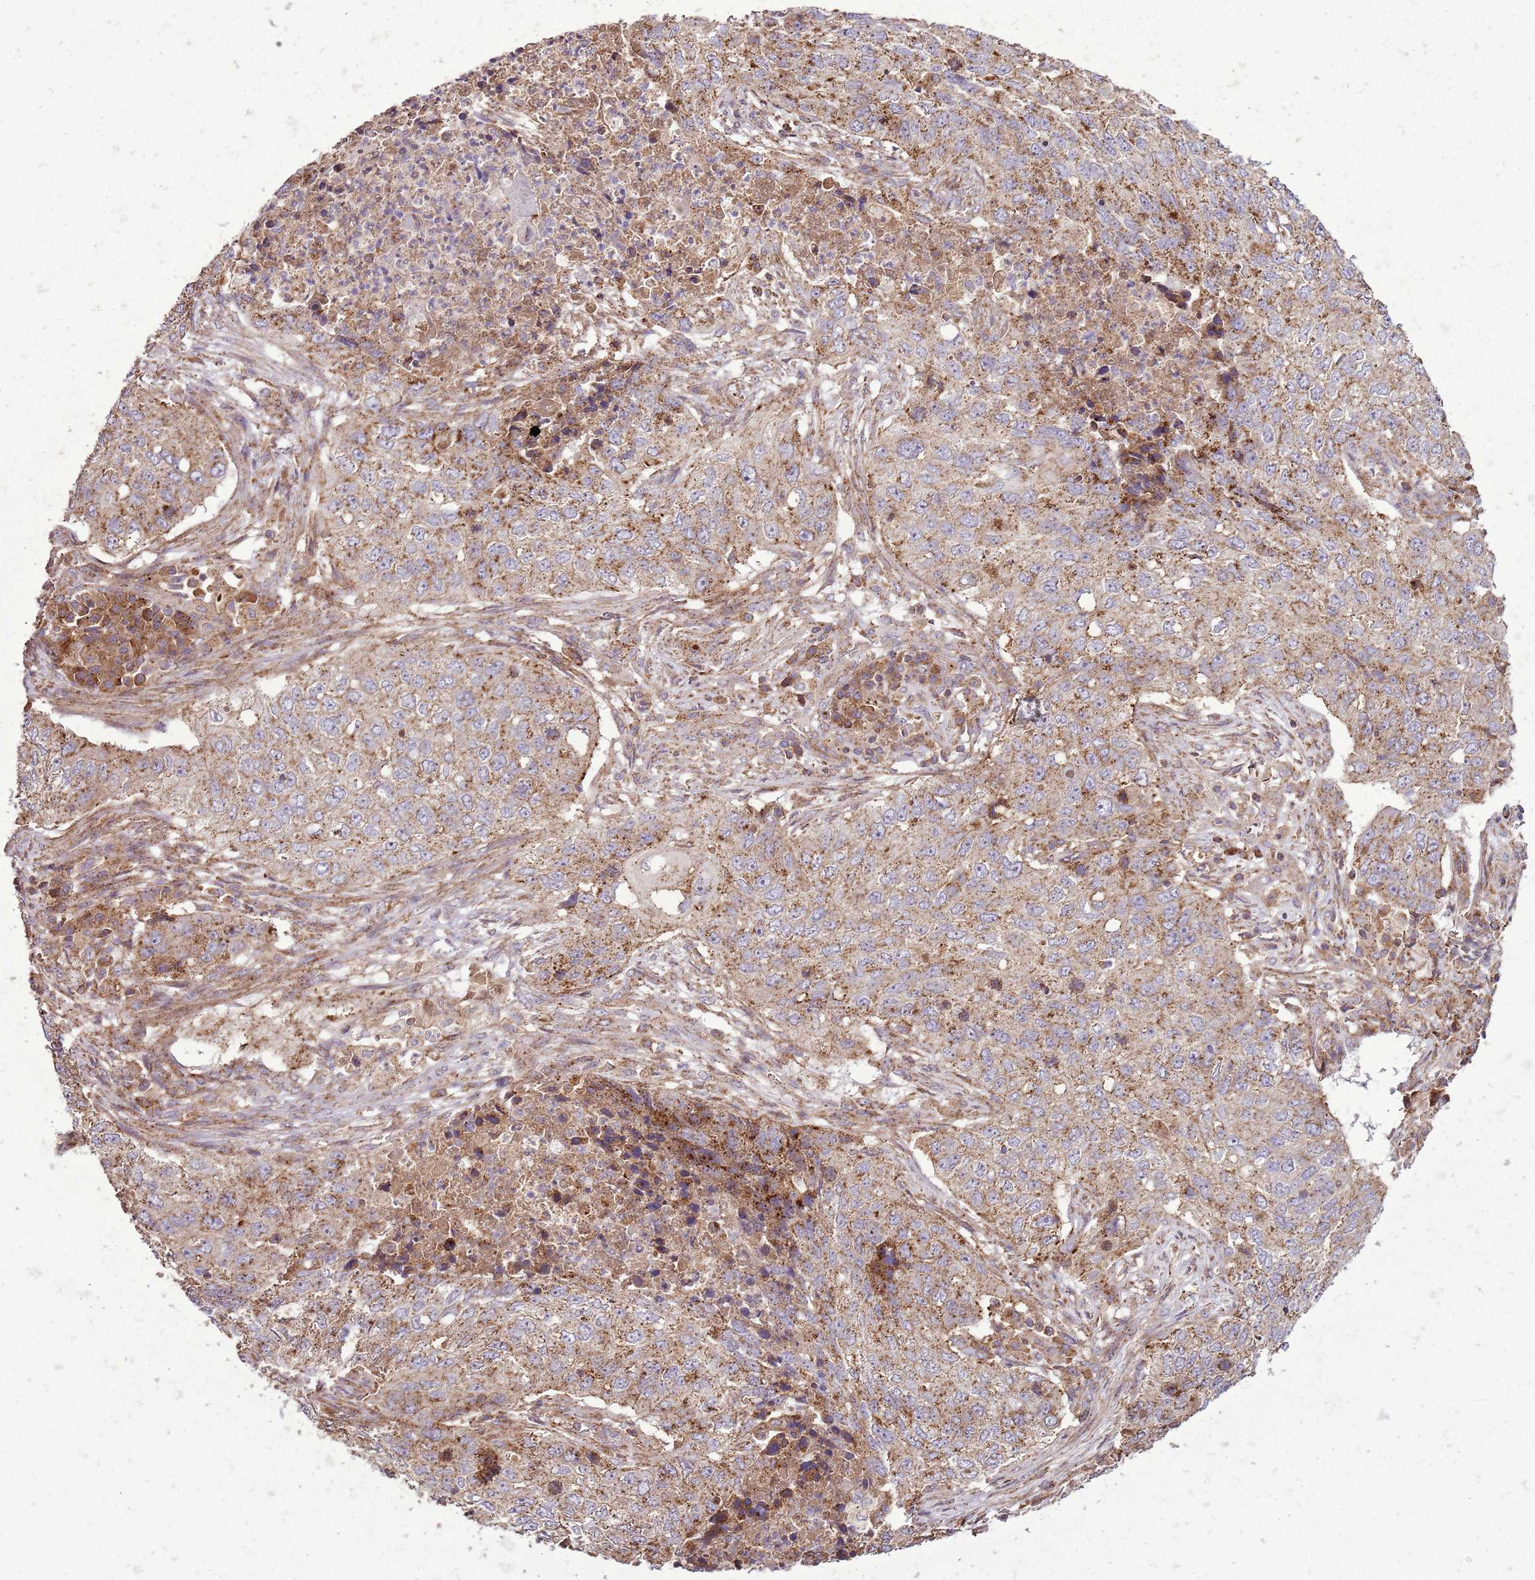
{"staining": {"intensity": "moderate", "quantity": ">75%", "location": "cytoplasmic/membranous"}, "tissue": "lung cancer", "cell_type": "Tumor cells", "image_type": "cancer", "snomed": [{"axis": "morphology", "description": "Squamous cell carcinoma, NOS"}, {"axis": "topography", "description": "Lung"}], "caption": "Protein expression analysis of squamous cell carcinoma (lung) reveals moderate cytoplasmic/membranous positivity in about >75% of tumor cells. (IHC, brightfield microscopy, high magnification).", "gene": "ANKRD24", "patient": {"sex": "female", "age": 63}}